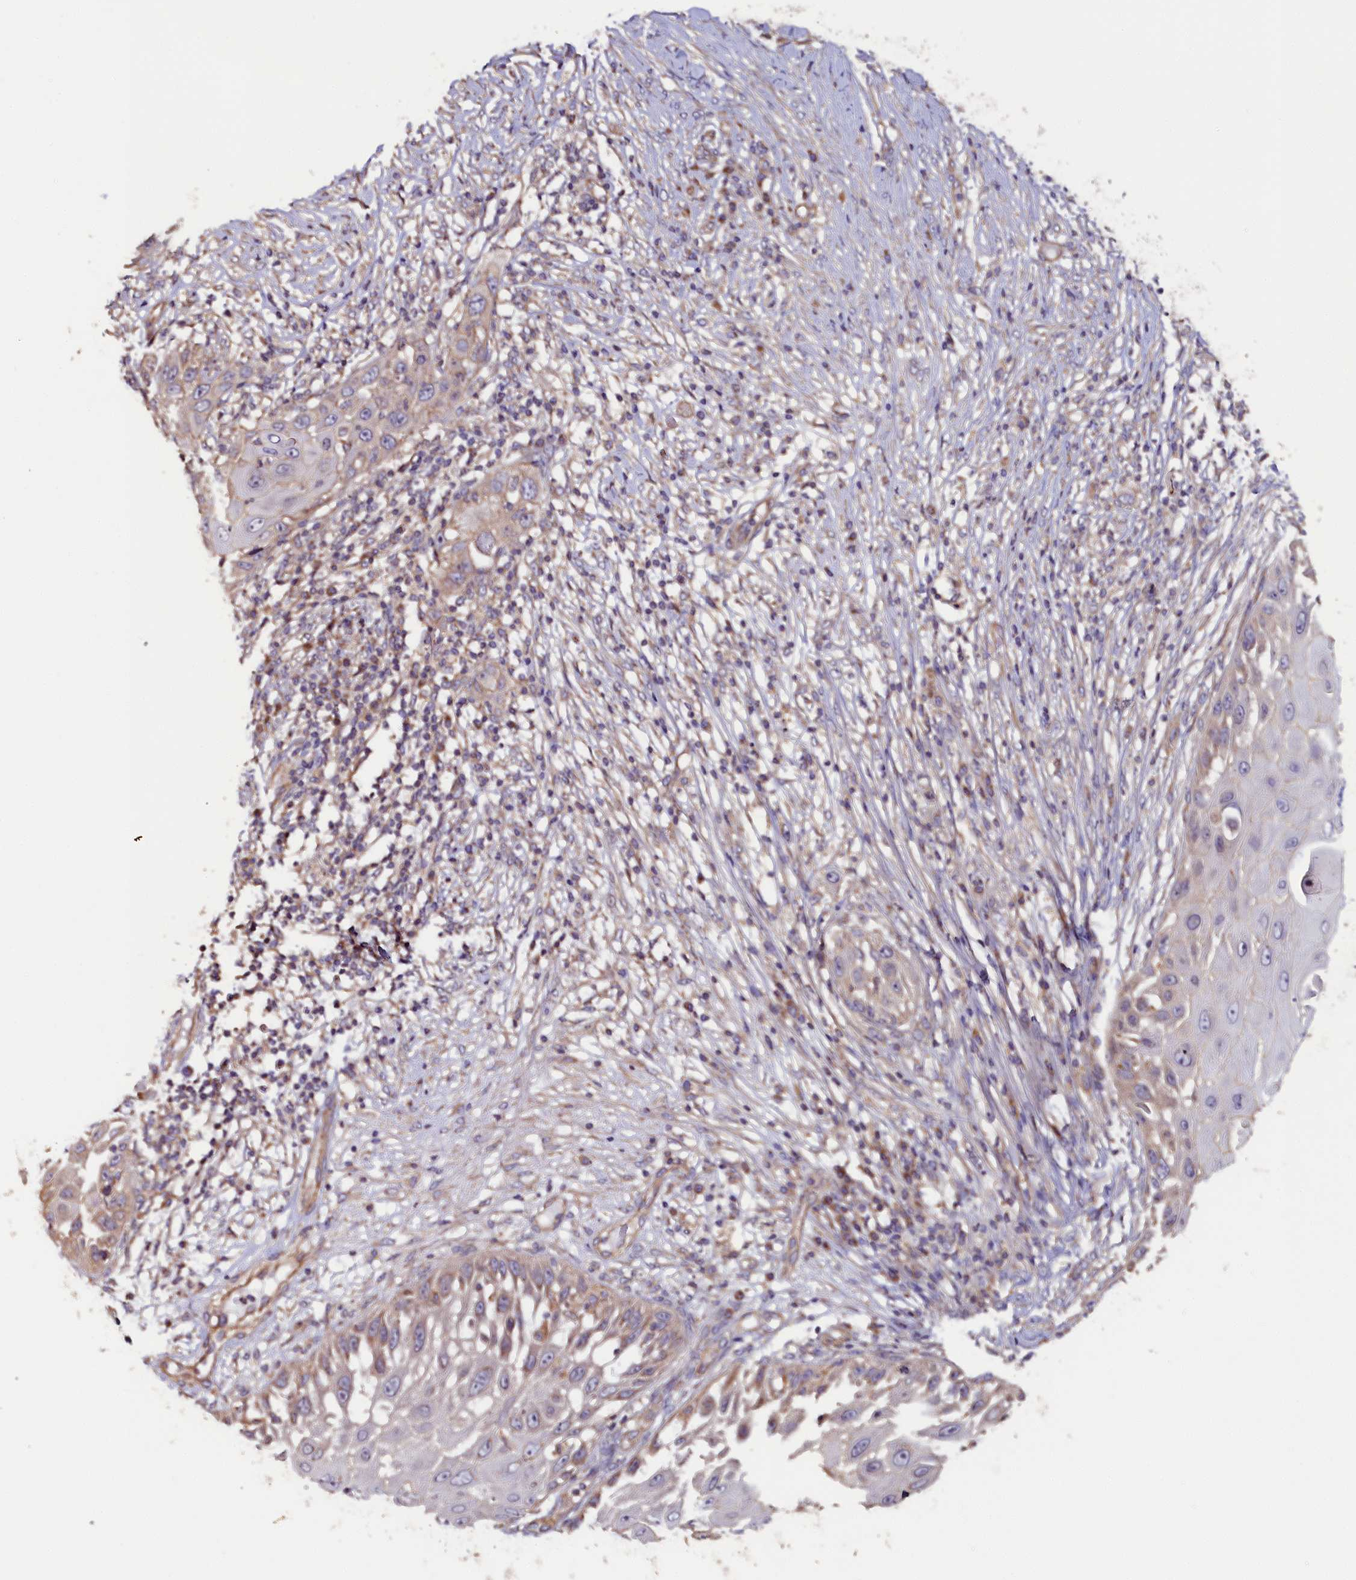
{"staining": {"intensity": "negative", "quantity": "none", "location": "none"}, "tissue": "skin cancer", "cell_type": "Tumor cells", "image_type": "cancer", "snomed": [{"axis": "morphology", "description": "Squamous cell carcinoma, NOS"}, {"axis": "topography", "description": "Skin"}], "caption": "There is no significant expression in tumor cells of skin cancer.", "gene": "KATNB1", "patient": {"sex": "female", "age": 44}}